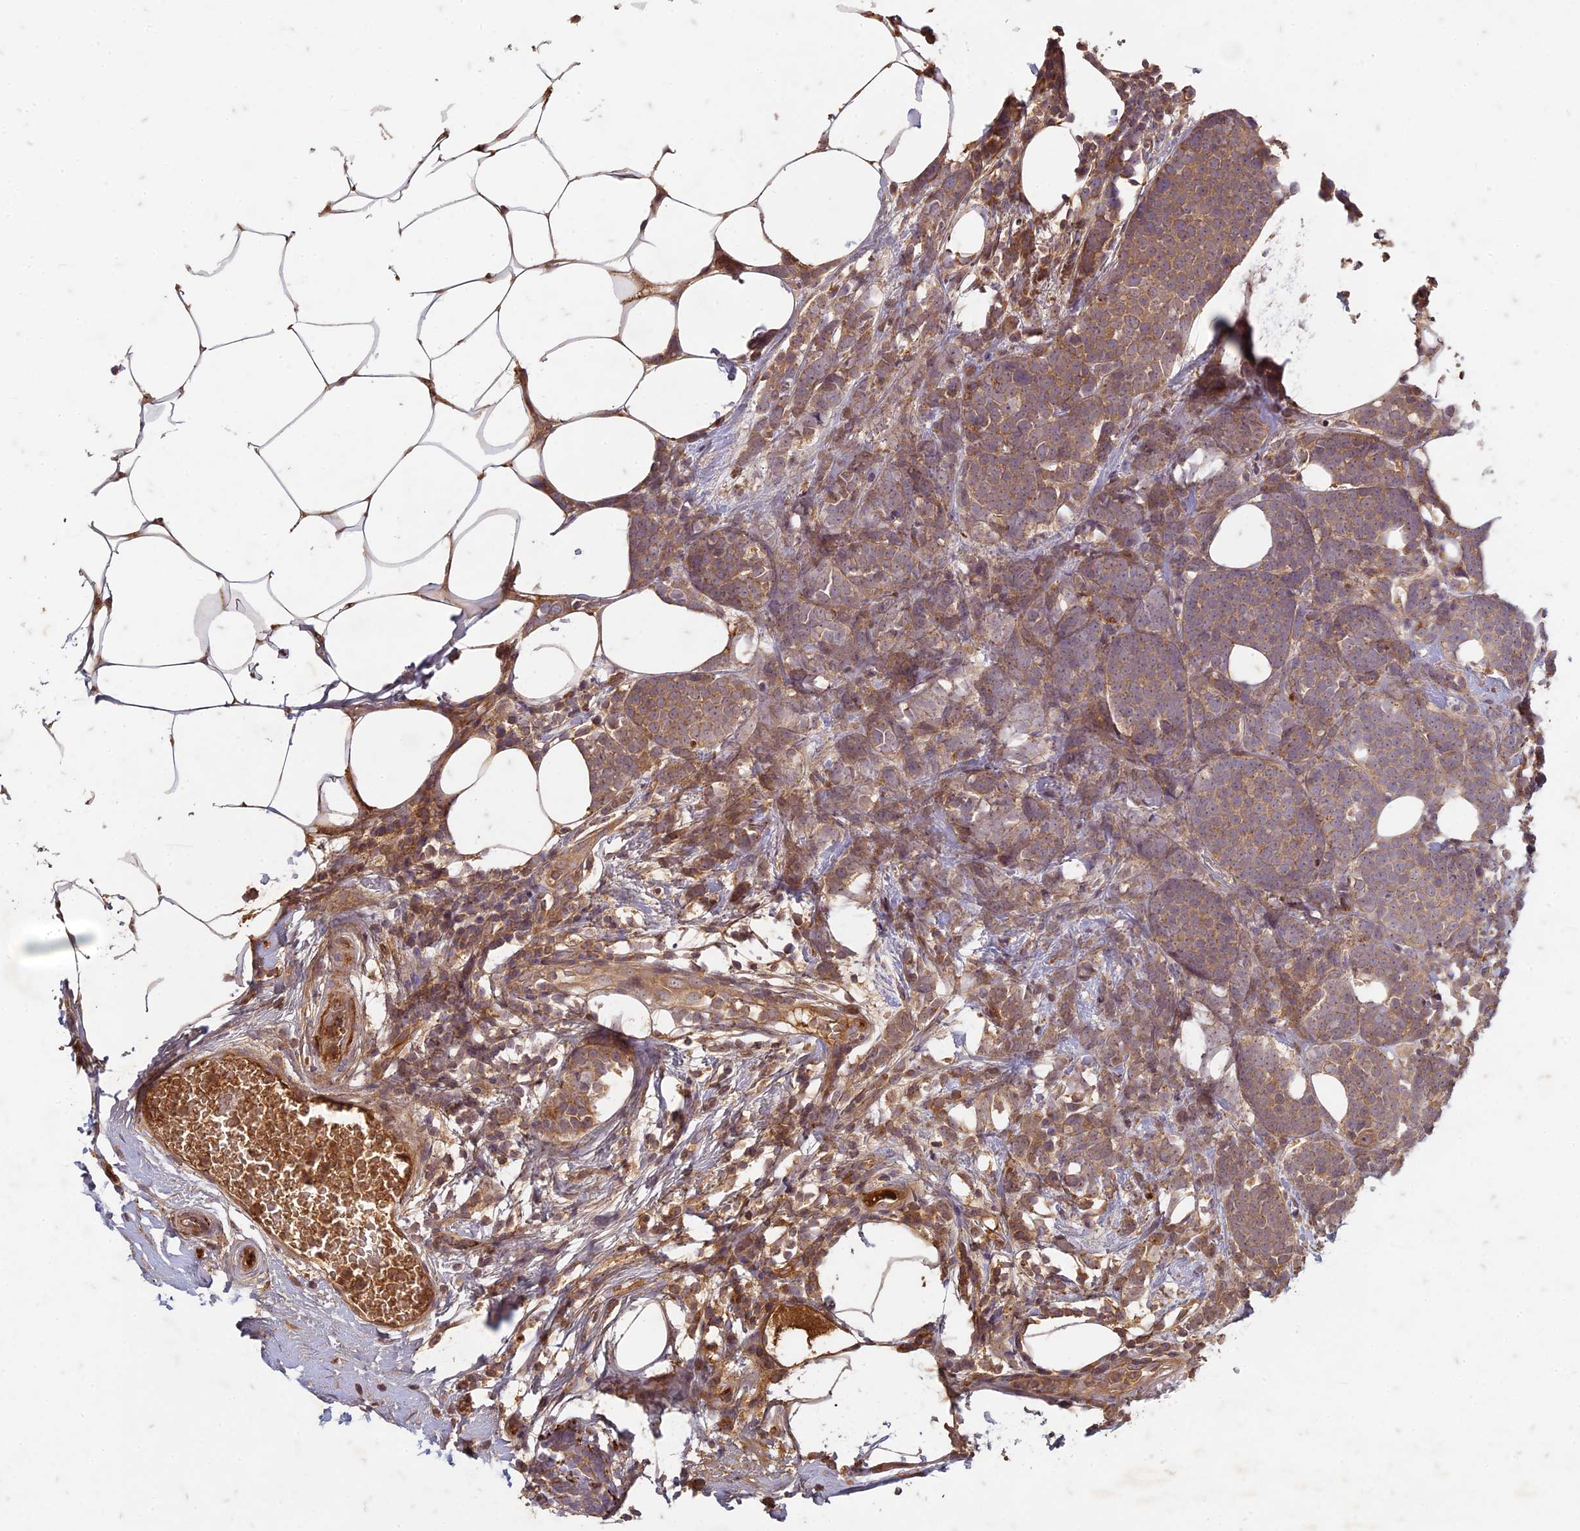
{"staining": {"intensity": "weak", "quantity": ">75%", "location": "cytoplasmic/membranous"}, "tissue": "breast cancer", "cell_type": "Tumor cells", "image_type": "cancer", "snomed": [{"axis": "morphology", "description": "Lobular carcinoma"}, {"axis": "topography", "description": "Breast"}], "caption": "Protein analysis of breast cancer tissue reveals weak cytoplasmic/membranous positivity in approximately >75% of tumor cells.", "gene": "TCF25", "patient": {"sex": "female", "age": 58}}